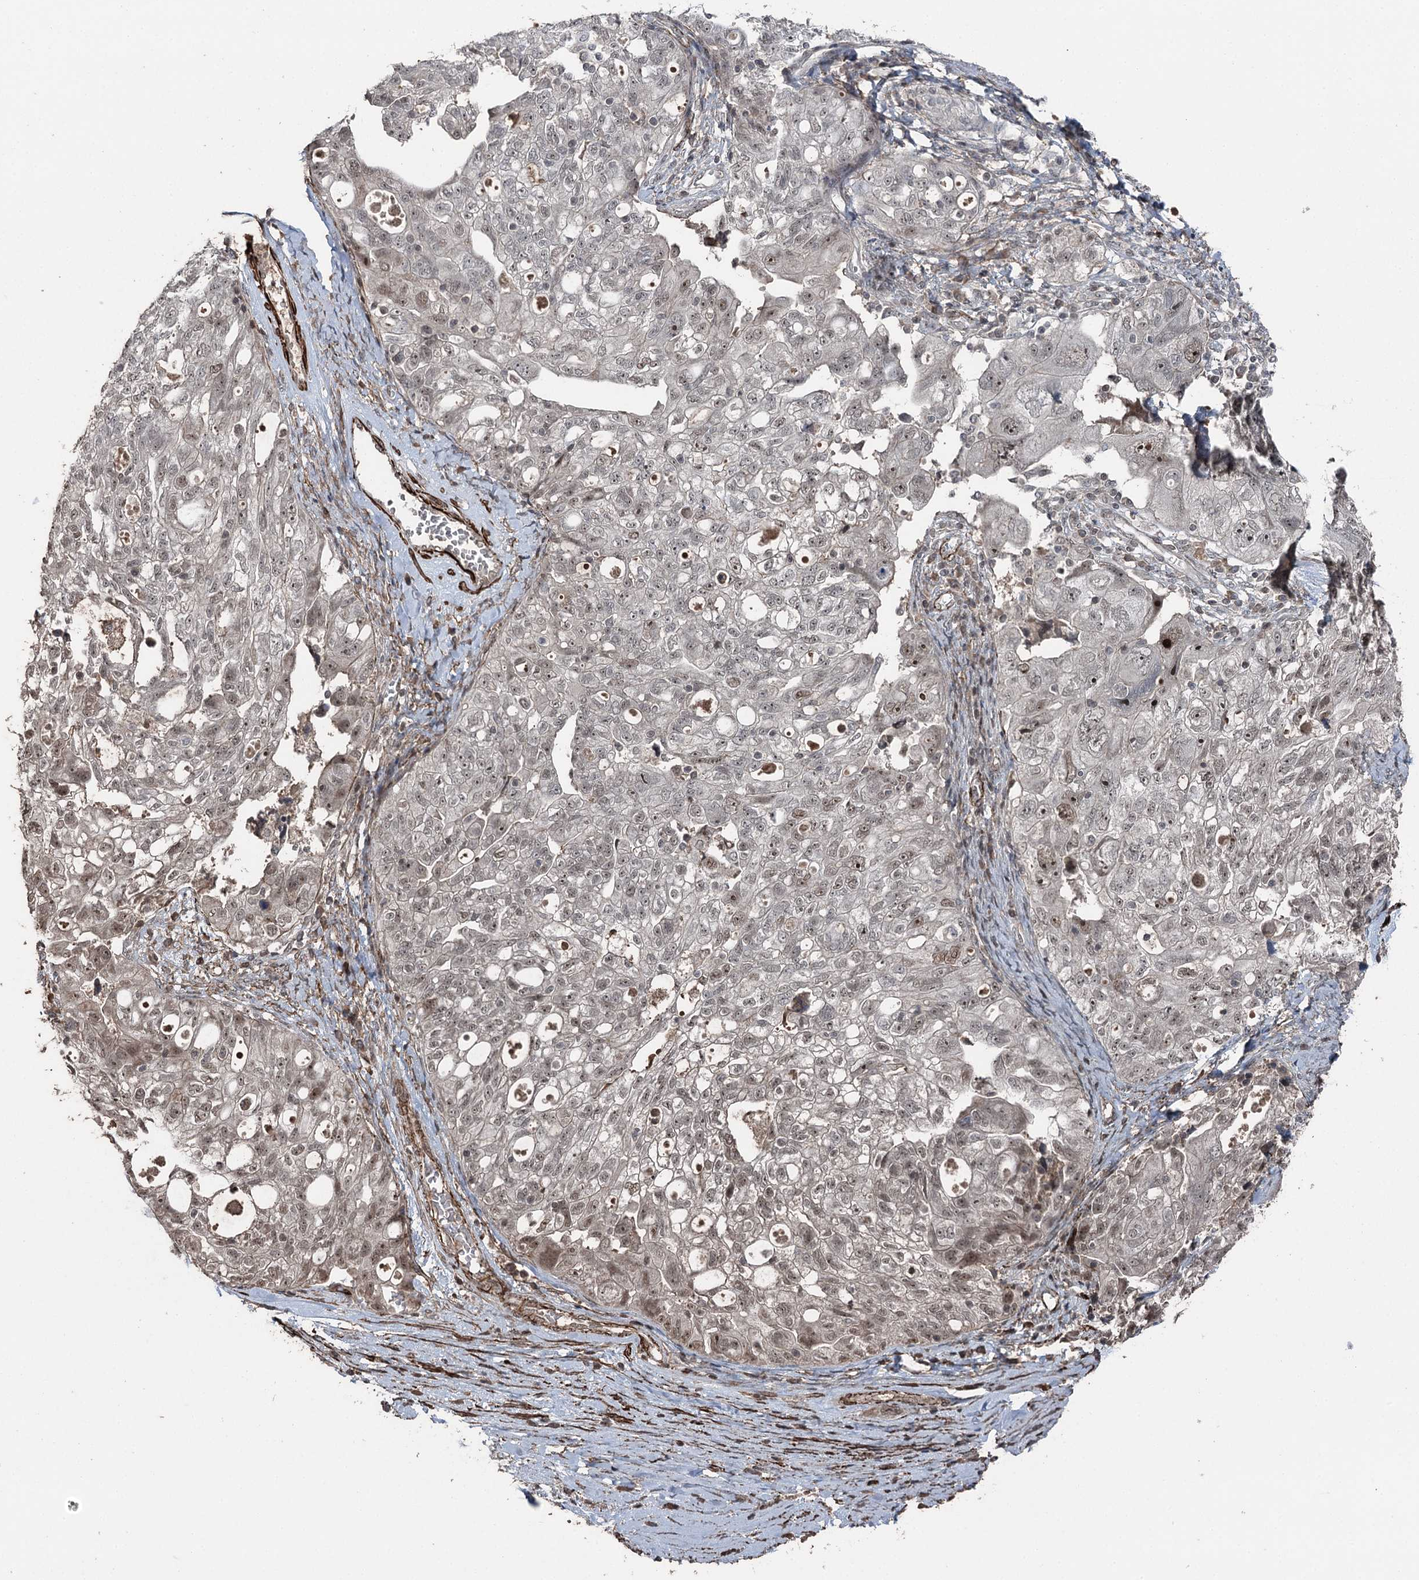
{"staining": {"intensity": "moderate", "quantity": "25%-75%", "location": "cytoplasmic/membranous,nuclear"}, "tissue": "ovarian cancer", "cell_type": "Tumor cells", "image_type": "cancer", "snomed": [{"axis": "morphology", "description": "Carcinoma, NOS"}, {"axis": "morphology", "description": "Cystadenocarcinoma, serous, NOS"}, {"axis": "topography", "description": "Ovary"}], "caption": "About 25%-75% of tumor cells in human ovarian cancer display moderate cytoplasmic/membranous and nuclear protein staining as visualized by brown immunohistochemical staining.", "gene": "CCDC82", "patient": {"sex": "female", "age": 69}}